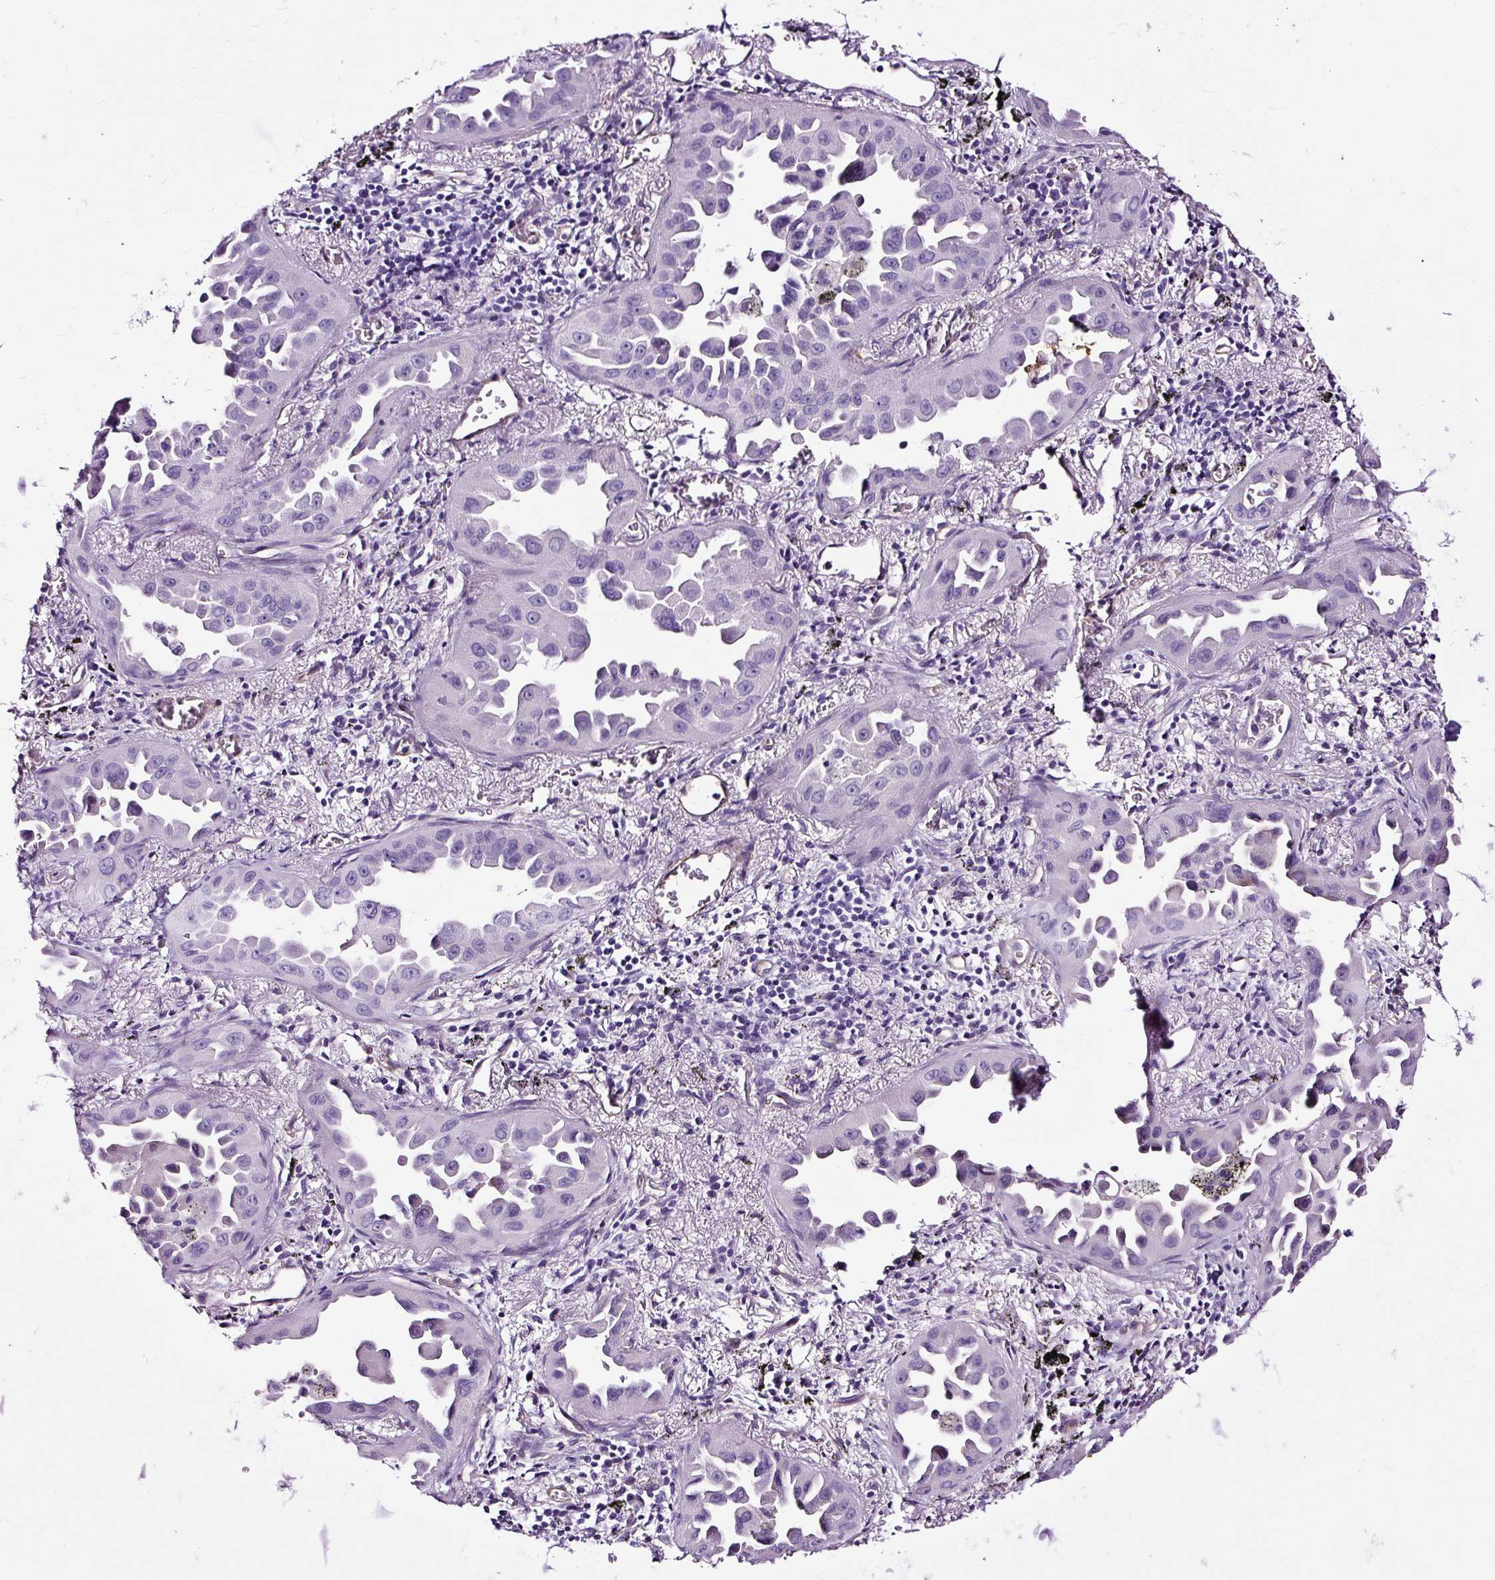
{"staining": {"intensity": "negative", "quantity": "none", "location": "none"}, "tissue": "lung cancer", "cell_type": "Tumor cells", "image_type": "cancer", "snomed": [{"axis": "morphology", "description": "Adenocarcinoma, NOS"}, {"axis": "topography", "description": "Lung"}], "caption": "IHC of human lung adenocarcinoma demonstrates no positivity in tumor cells.", "gene": "SLC7A8", "patient": {"sex": "male", "age": 68}}